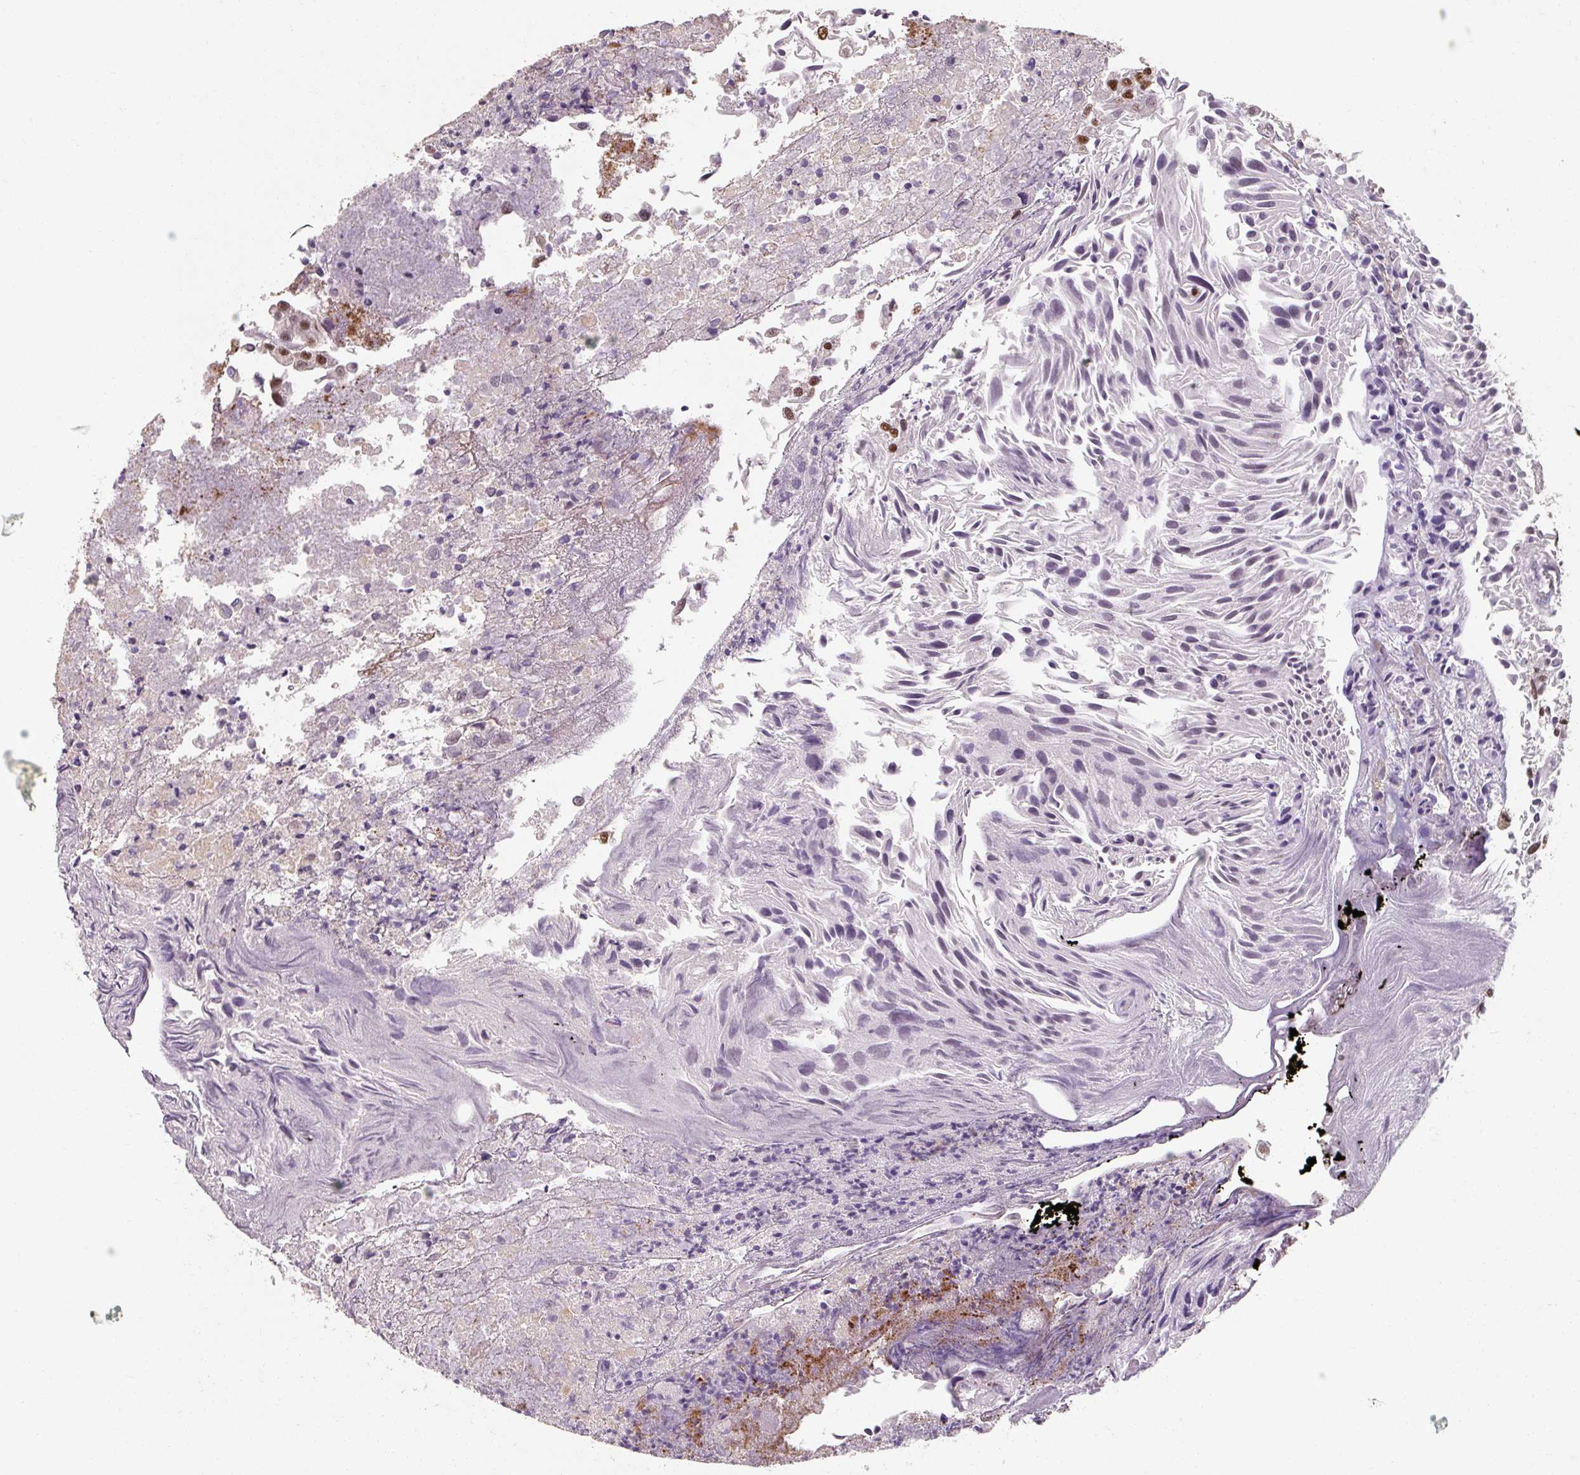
{"staining": {"intensity": "negative", "quantity": "none", "location": "none"}, "tissue": "urothelial cancer", "cell_type": "Tumor cells", "image_type": "cancer", "snomed": [{"axis": "morphology", "description": "Urothelial carcinoma, Low grade"}, {"axis": "topography", "description": "Urinary bladder"}], "caption": "Micrograph shows no significant protein staining in tumor cells of low-grade urothelial carcinoma.", "gene": "ZFTRAF1", "patient": {"sex": "female", "age": 89}}